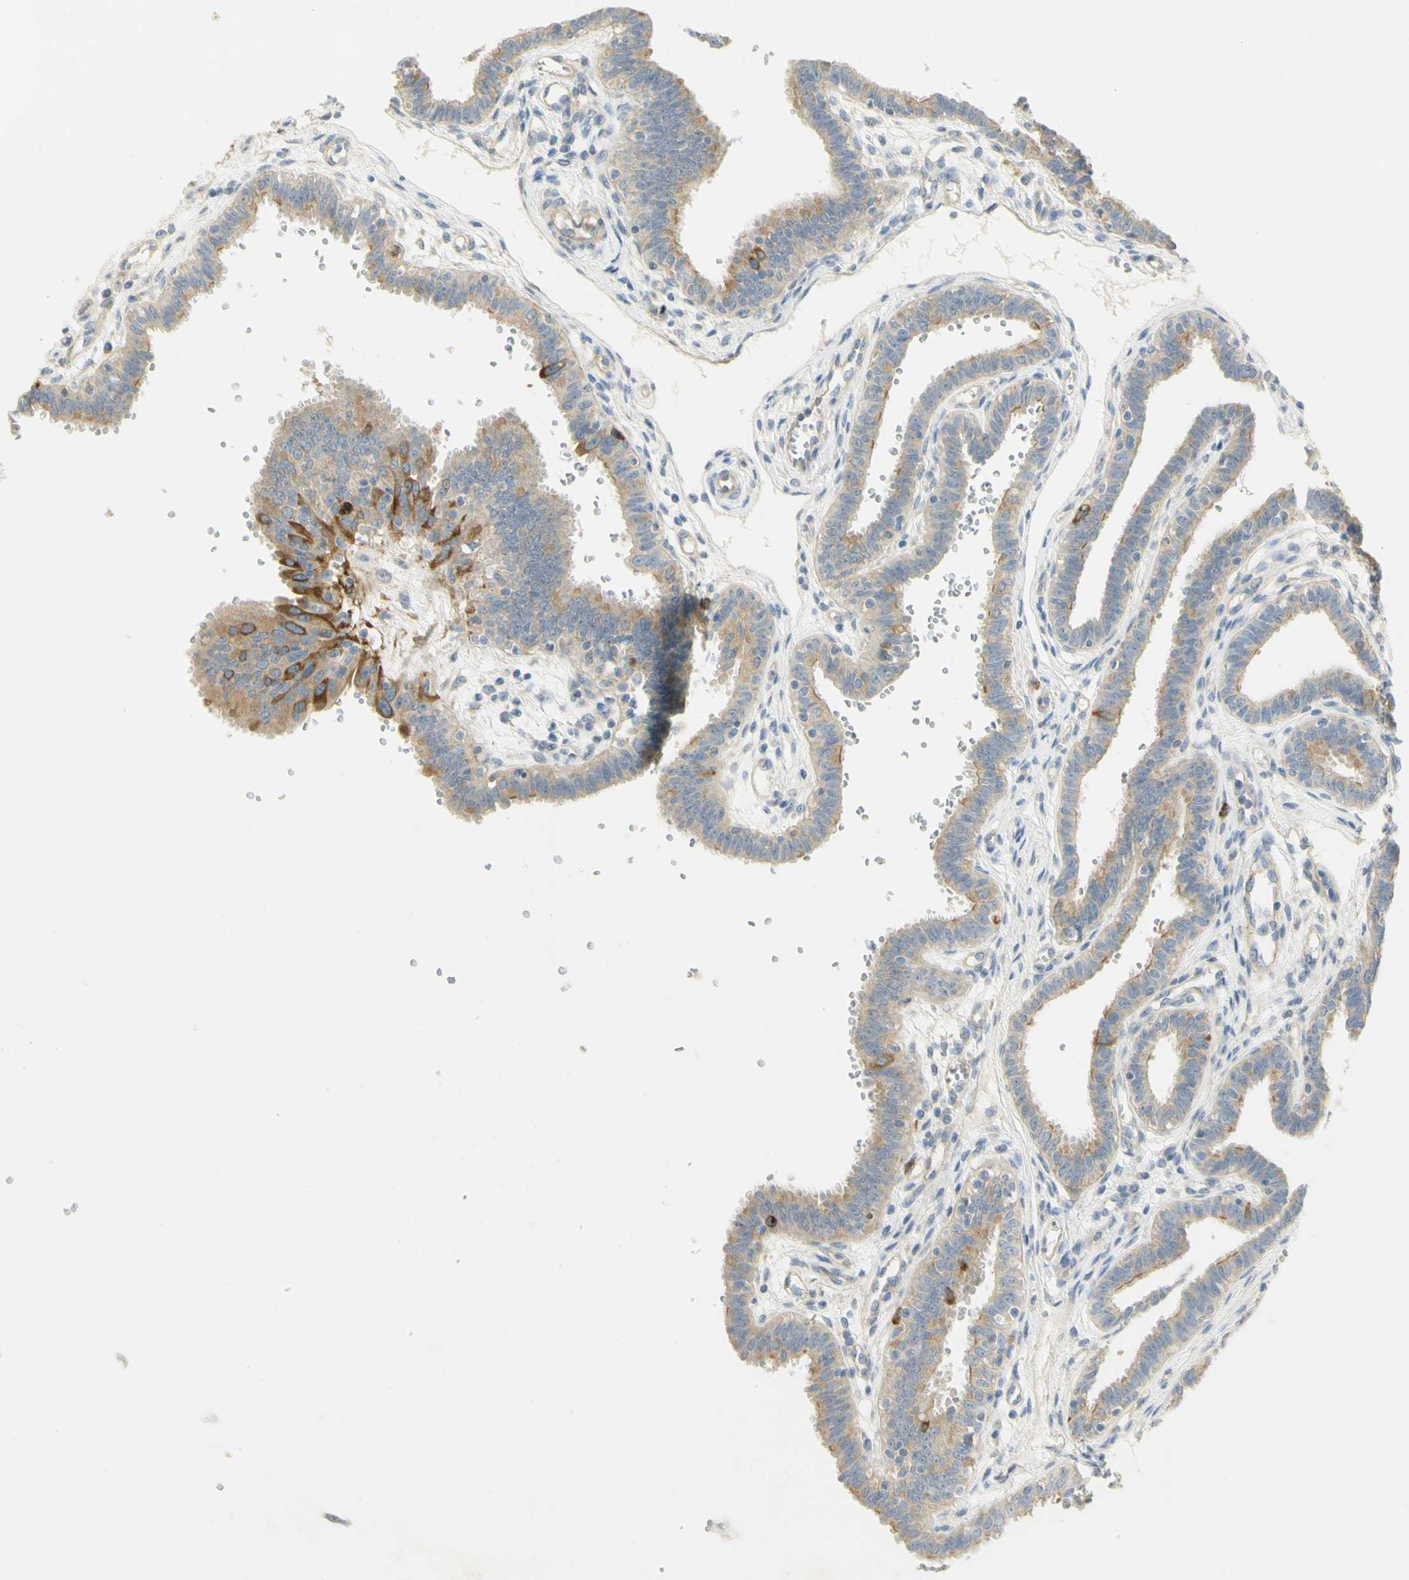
{"staining": {"intensity": "moderate", "quantity": ">75%", "location": "cytoplasmic/membranous"}, "tissue": "fallopian tube", "cell_type": "Glandular cells", "image_type": "normal", "snomed": [{"axis": "morphology", "description": "Normal tissue, NOS"}, {"axis": "topography", "description": "Fallopian tube"}], "caption": "Immunohistochemistry (IHC) histopathology image of benign fallopian tube: fallopian tube stained using immunohistochemistry (IHC) displays medium levels of moderate protein expression localized specifically in the cytoplasmic/membranous of glandular cells, appearing as a cytoplasmic/membranous brown color.", "gene": "KIF11", "patient": {"sex": "female", "age": 32}}